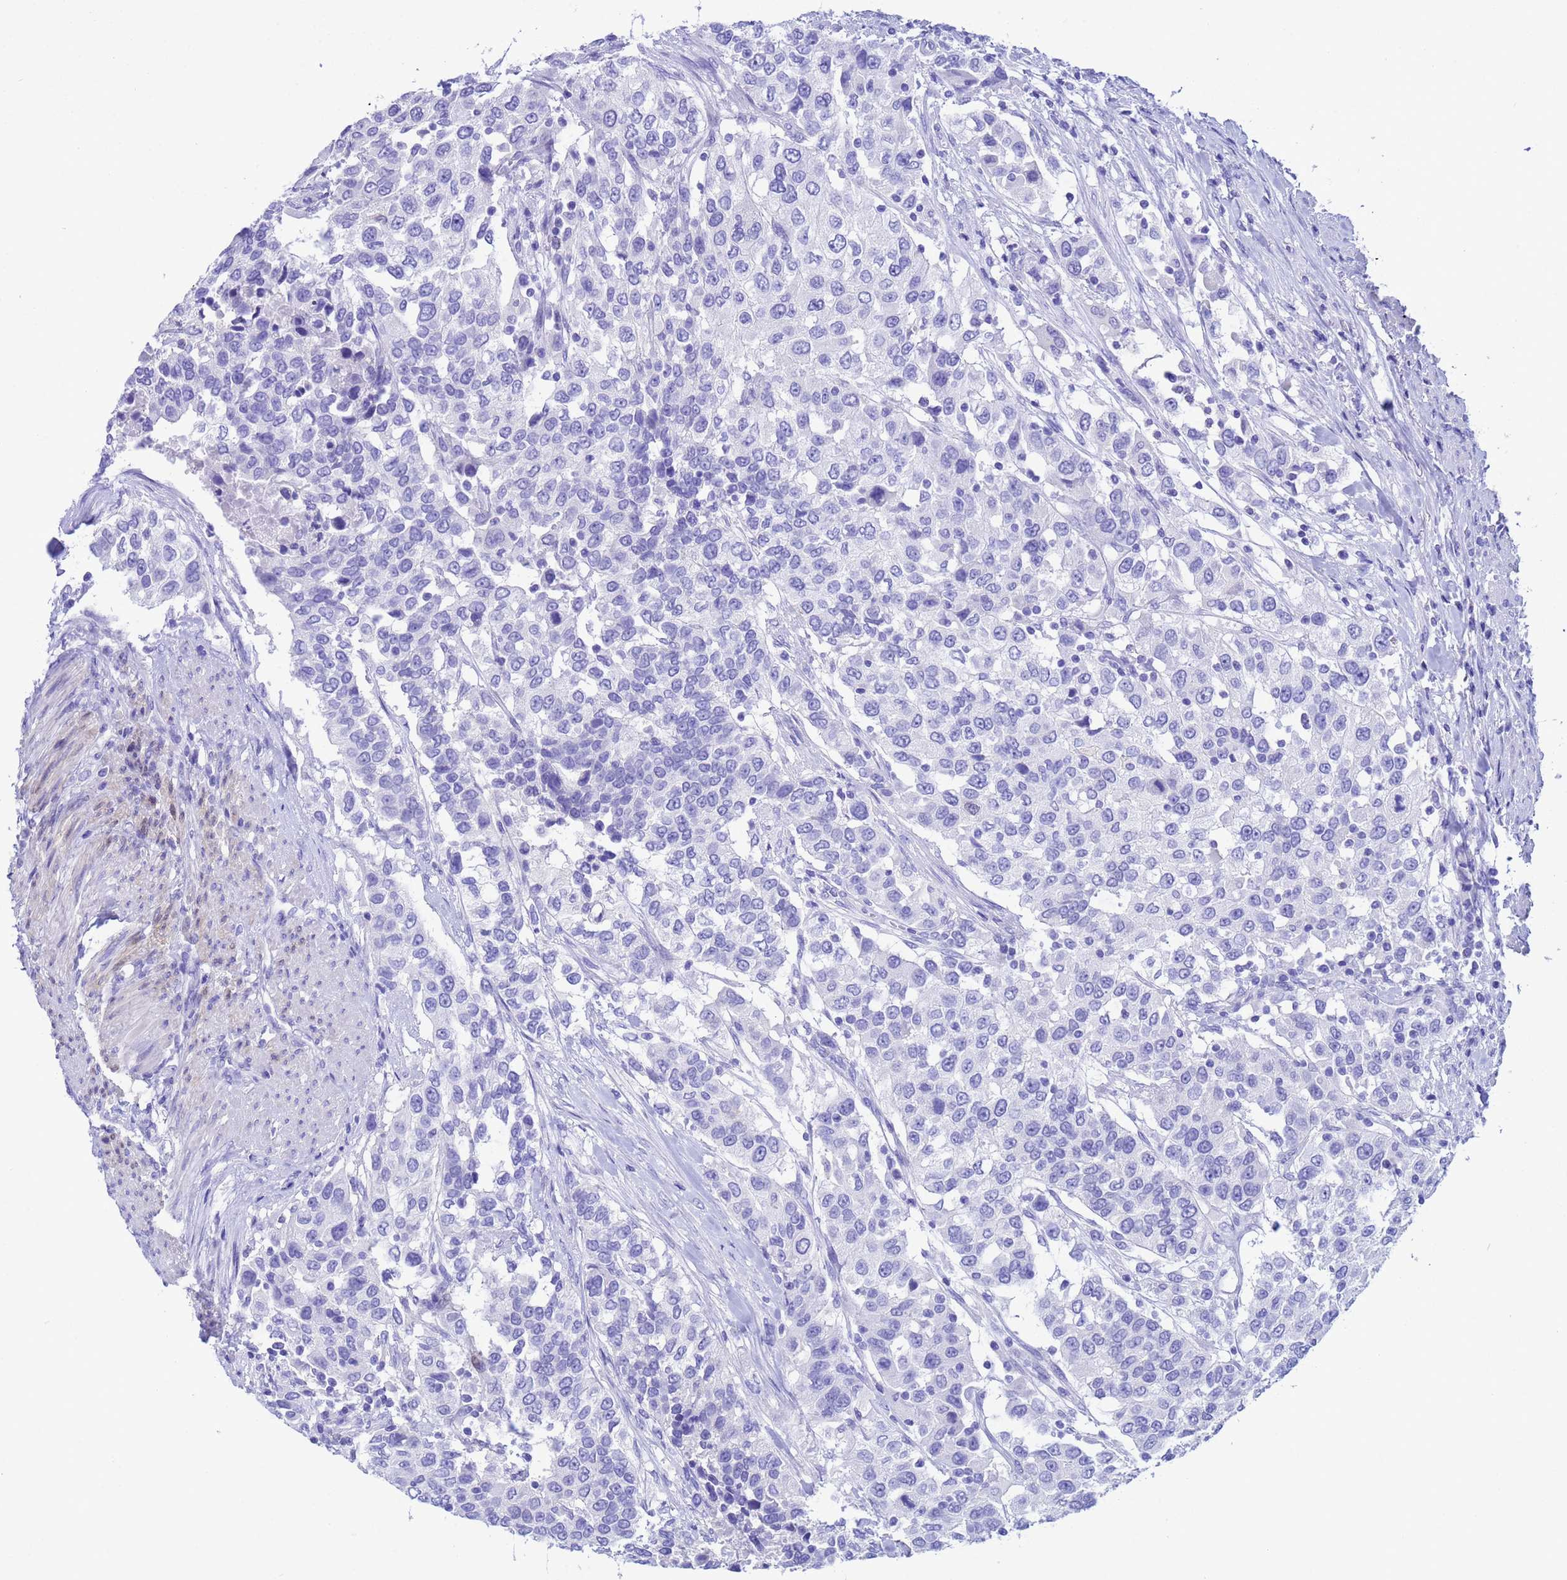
{"staining": {"intensity": "negative", "quantity": "none", "location": "none"}, "tissue": "urothelial cancer", "cell_type": "Tumor cells", "image_type": "cancer", "snomed": [{"axis": "morphology", "description": "Urothelial carcinoma, High grade"}, {"axis": "topography", "description": "Urinary bladder"}], "caption": "Urothelial cancer was stained to show a protein in brown. There is no significant positivity in tumor cells. The staining is performed using DAB brown chromogen with nuclei counter-stained in using hematoxylin.", "gene": "AKR1C2", "patient": {"sex": "female", "age": 80}}